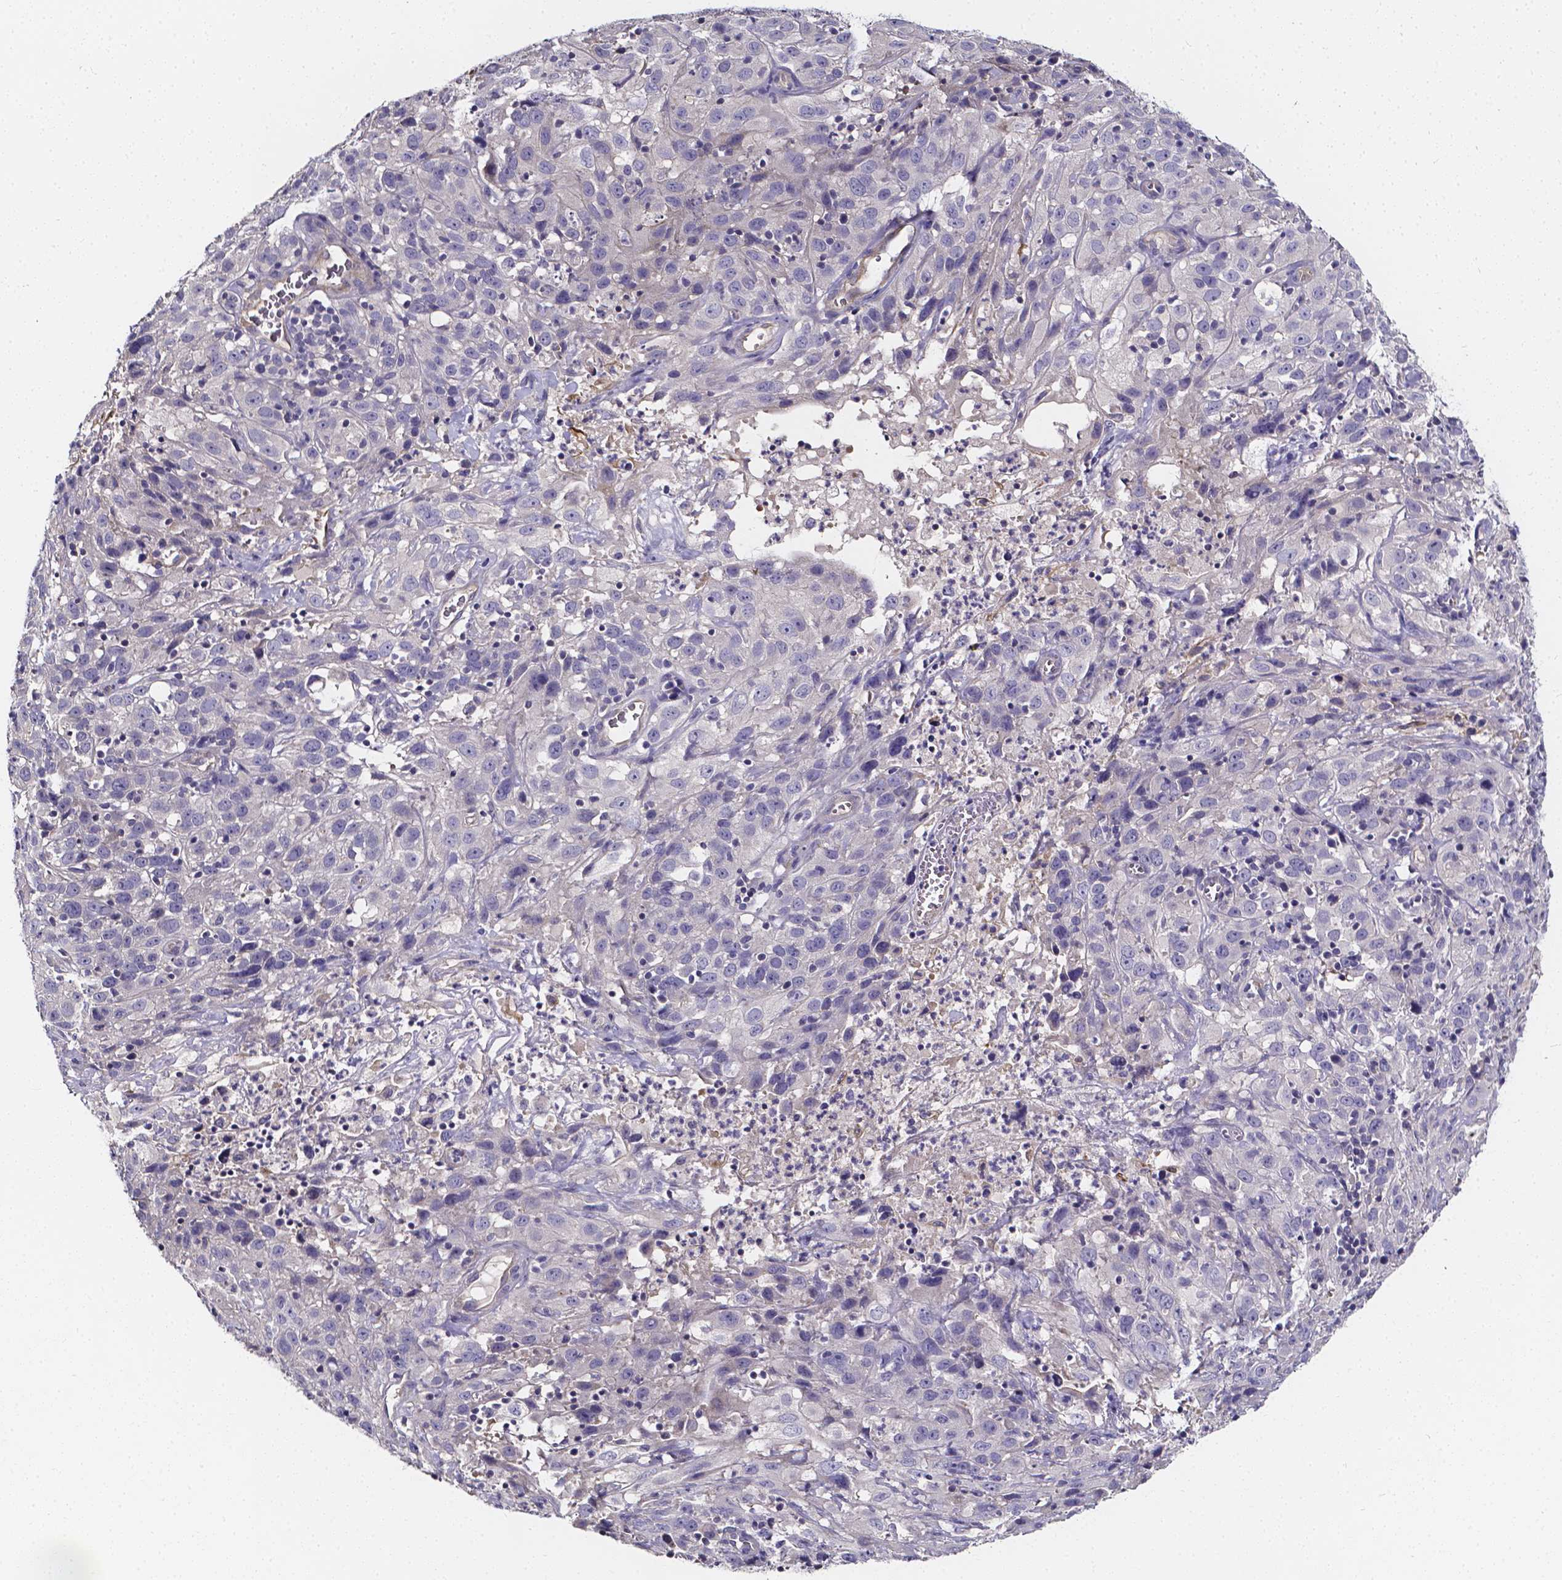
{"staining": {"intensity": "negative", "quantity": "none", "location": "none"}, "tissue": "cervical cancer", "cell_type": "Tumor cells", "image_type": "cancer", "snomed": [{"axis": "morphology", "description": "Squamous cell carcinoma, NOS"}, {"axis": "topography", "description": "Cervix"}], "caption": "This image is of cervical cancer (squamous cell carcinoma) stained with immunohistochemistry (IHC) to label a protein in brown with the nuclei are counter-stained blue. There is no positivity in tumor cells.", "gene": "CACNG8", "patient": {"sex": "female", "age": 32}}